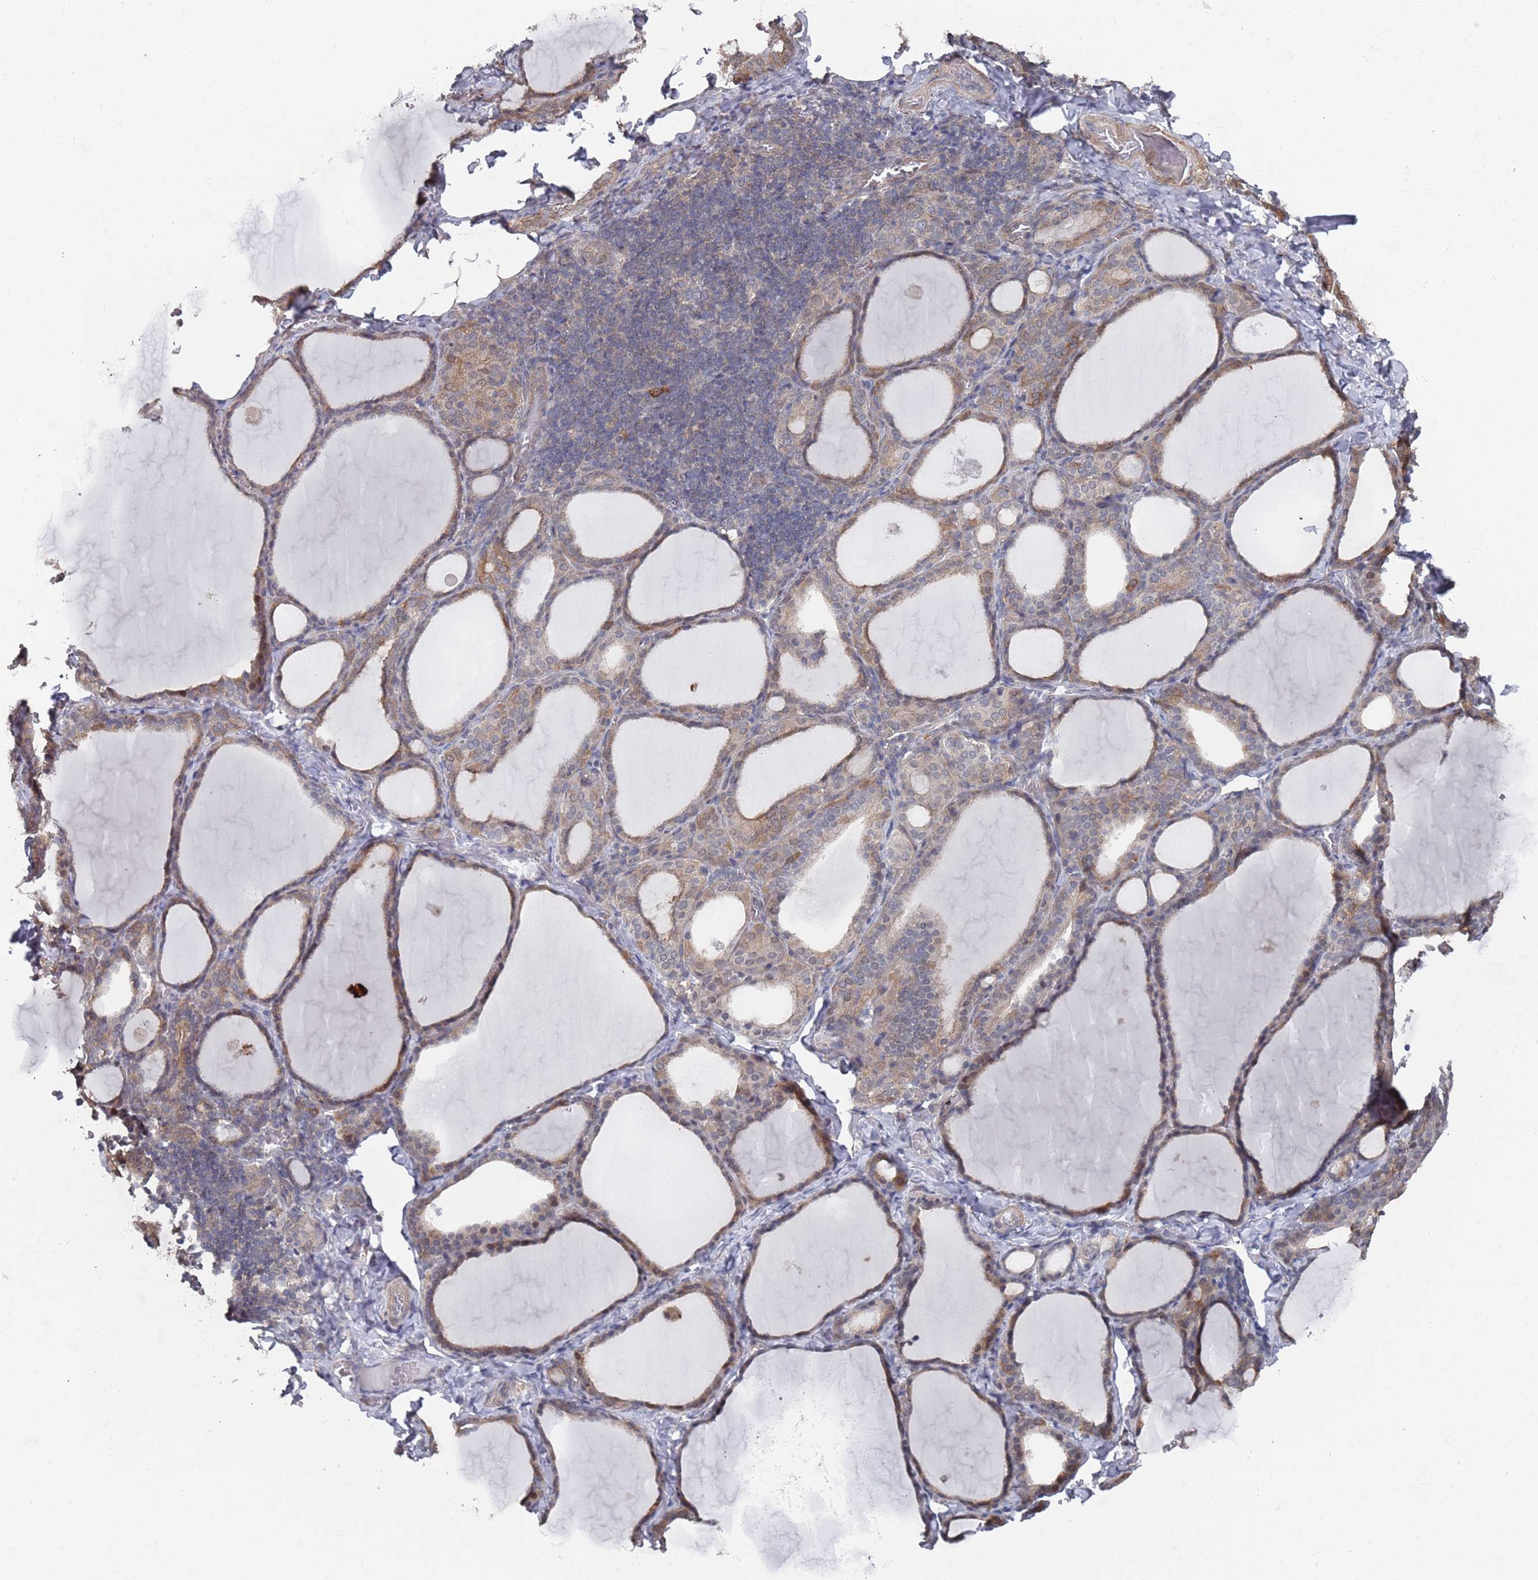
{"staining": {"intensity": "moderate", "quantity": "<25%", "location": "cytoplasmic/membranous"}, "tissue": "thyroid gland", "cell_type": "Glandular cells", "image_type": "normal", "snomed": [{"axis": "morphology", "description": "Normal tissue, NOS"}, {"axis": "topography", "description": "Thyroid gland"}], "caption": "Immunohistochemistry of benign human thyroid gland shows low levels of moderate cytoplasmic/membranous staining in approximately <25% of glandular cells.", "gene": "DGKD", "patient": {"sex": "female", "age": 39}}